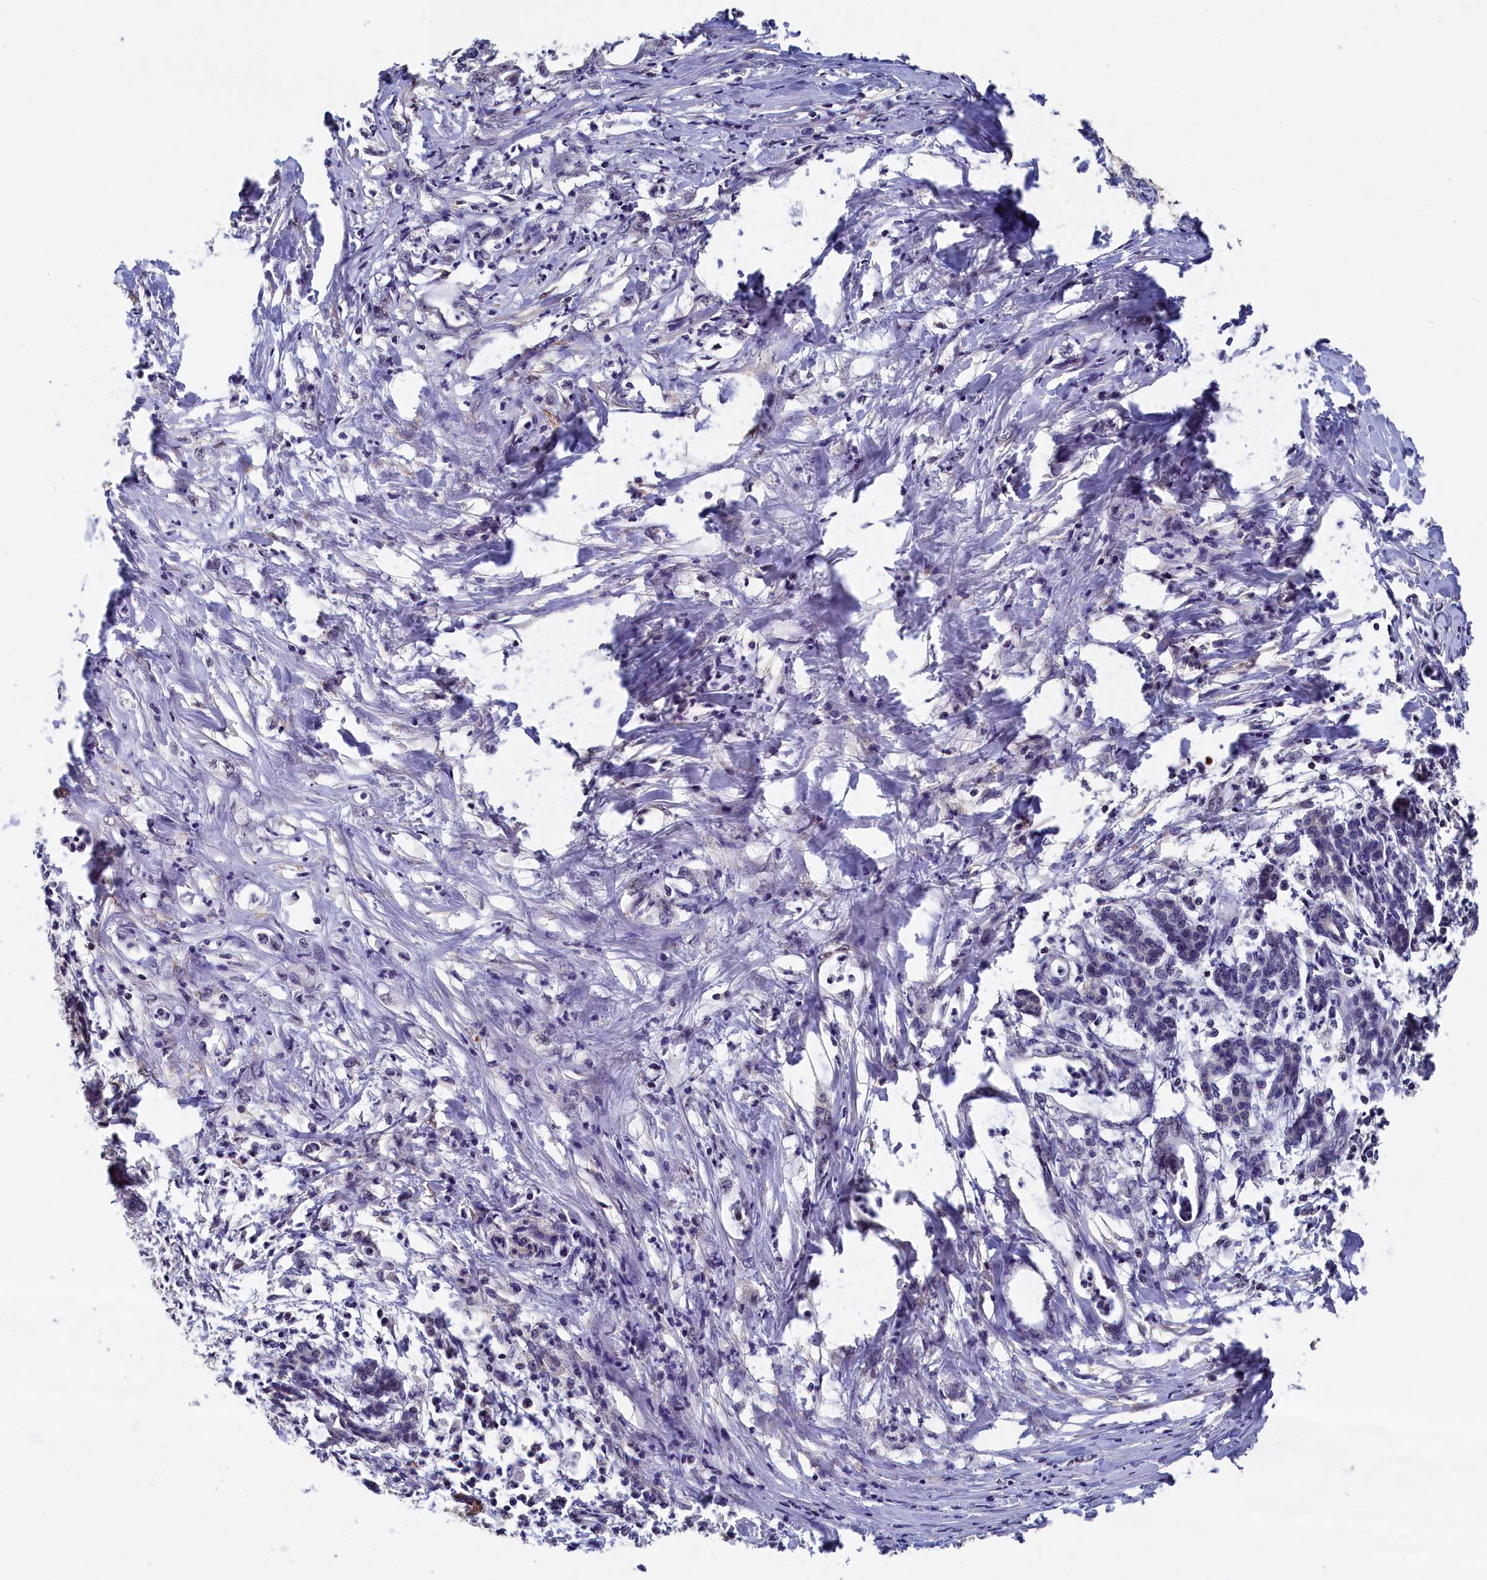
{"staining": {"intensity": "negative", "quantity": "none", "location": "none"}, "tissue": "pancreatic cancer", "cell_type": "Tumor cells", "image_type": "cancer", "snomed": [{"axis": "morphology", "description": "Adenocarcinoma, NOS"}, {"axis": "topography", "description": "Pancreas"}], "caption": "DAB immunohistochemical staining of pancreatic cancer displays no significant staining in tumor cells.", "gene": "TBCB", "patient": {"sex": "female", "age": 55}}